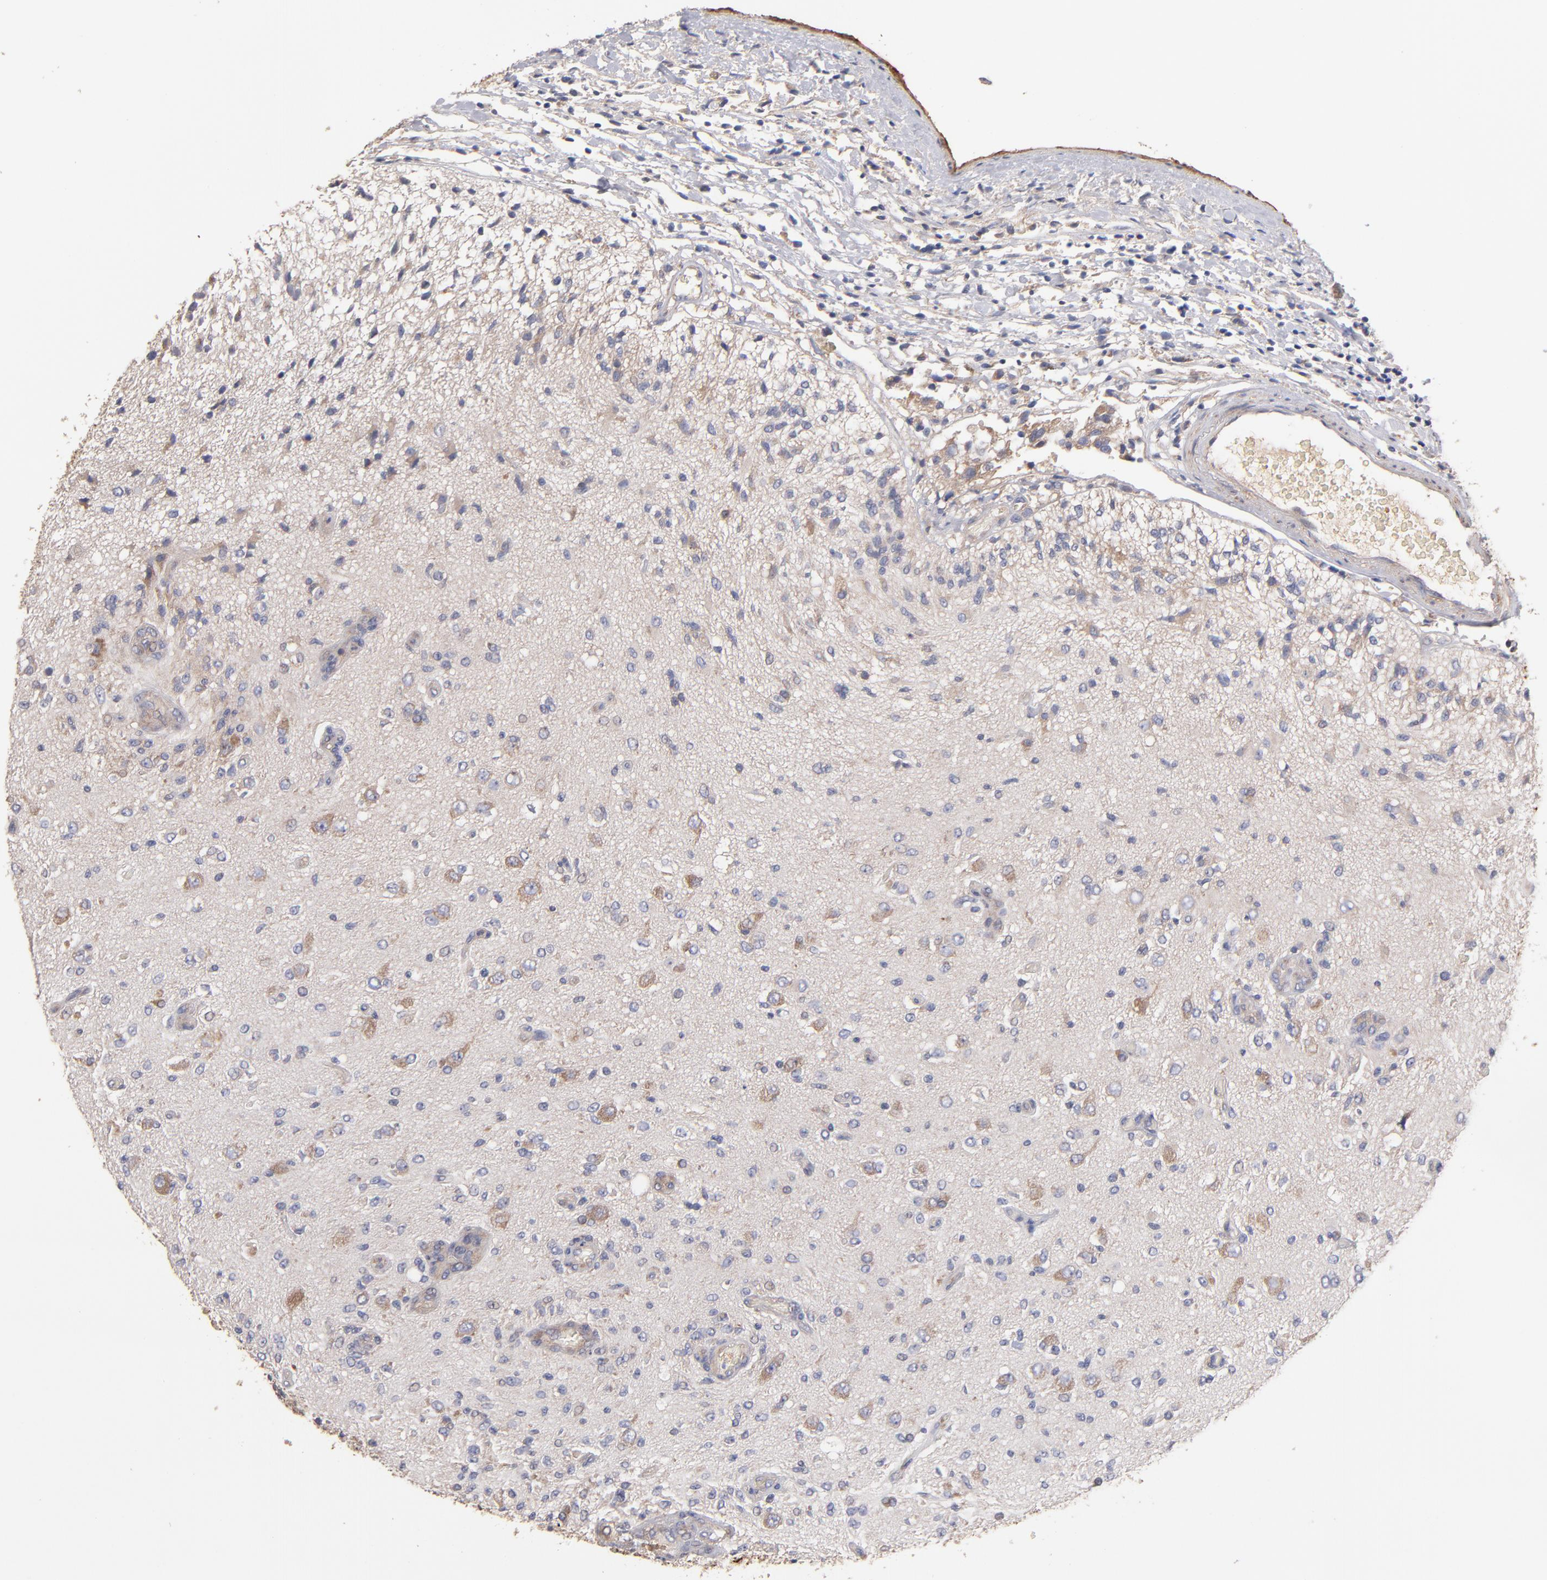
{"staining": {"intensity": "weak", "quantity": ">75%", "location": "cytoplasmic/membranous"}, "tissue": "glioma", "cell_type": "Tumor cells", "image_type": "cancer", "snomed": [{"axis": "morphology", "description": "Normal tissue, NOS"}, {"axis": "morphology", "description": "Glioma, malignant, High grade"}, {"axis": "topography", "description": "Cerebral cortex"}], "caption": "Glioma stained for a protein displays weak cytoplasmic/membranous positivity in tumor cells. The staining is performed using DAB (3,3'-diaminobenzidine) brown chromogen to label protein expression. The nuclei are counter-stained blue using hematoxylin.", "gene": "DACT1", "patient": {"sex": "male", "age": 77}}